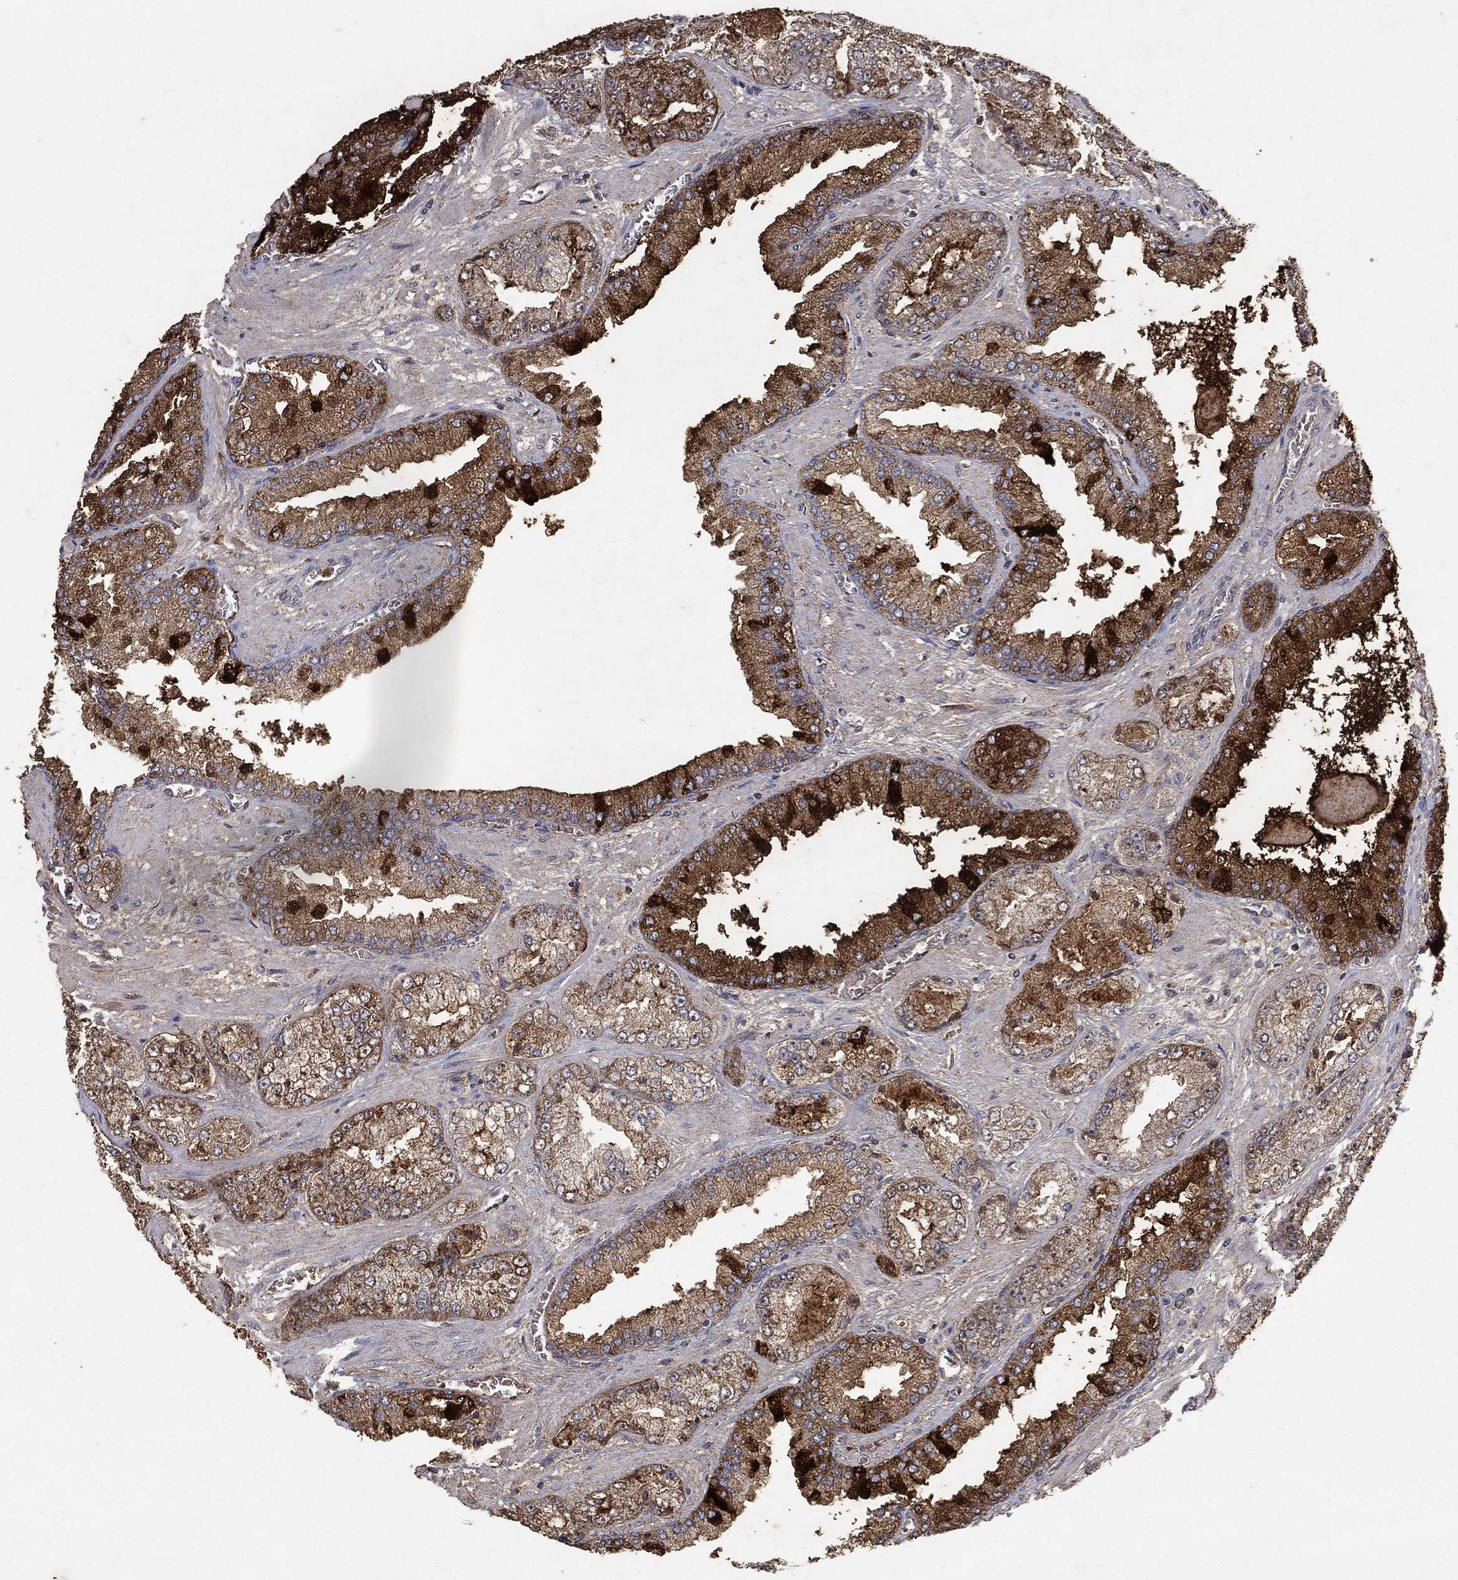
{"staining": {"intensity": "strong", "quantity": "<25%", "location": "cytoplasmic/membranous"}, "tissue": "prostate cancer", "cell_type": "Tumor cells", "image_type": "cancer", "snomed": [{"axis": "morphology", "description": "Adenocarcinoma, Low grade"}, {"axis": "topography", "description": "Prostate"}], "caption": "A photomicrograph of human prostate low-grade adenocarcinoma stained for a protein shows strong cytoplasmic/membranous brown staining in tumor cells. (DAB = brown stain, brightfield microscopy at high magnification).", "gene": "CD24", "patient": {"sex": "male", "age": 57}}